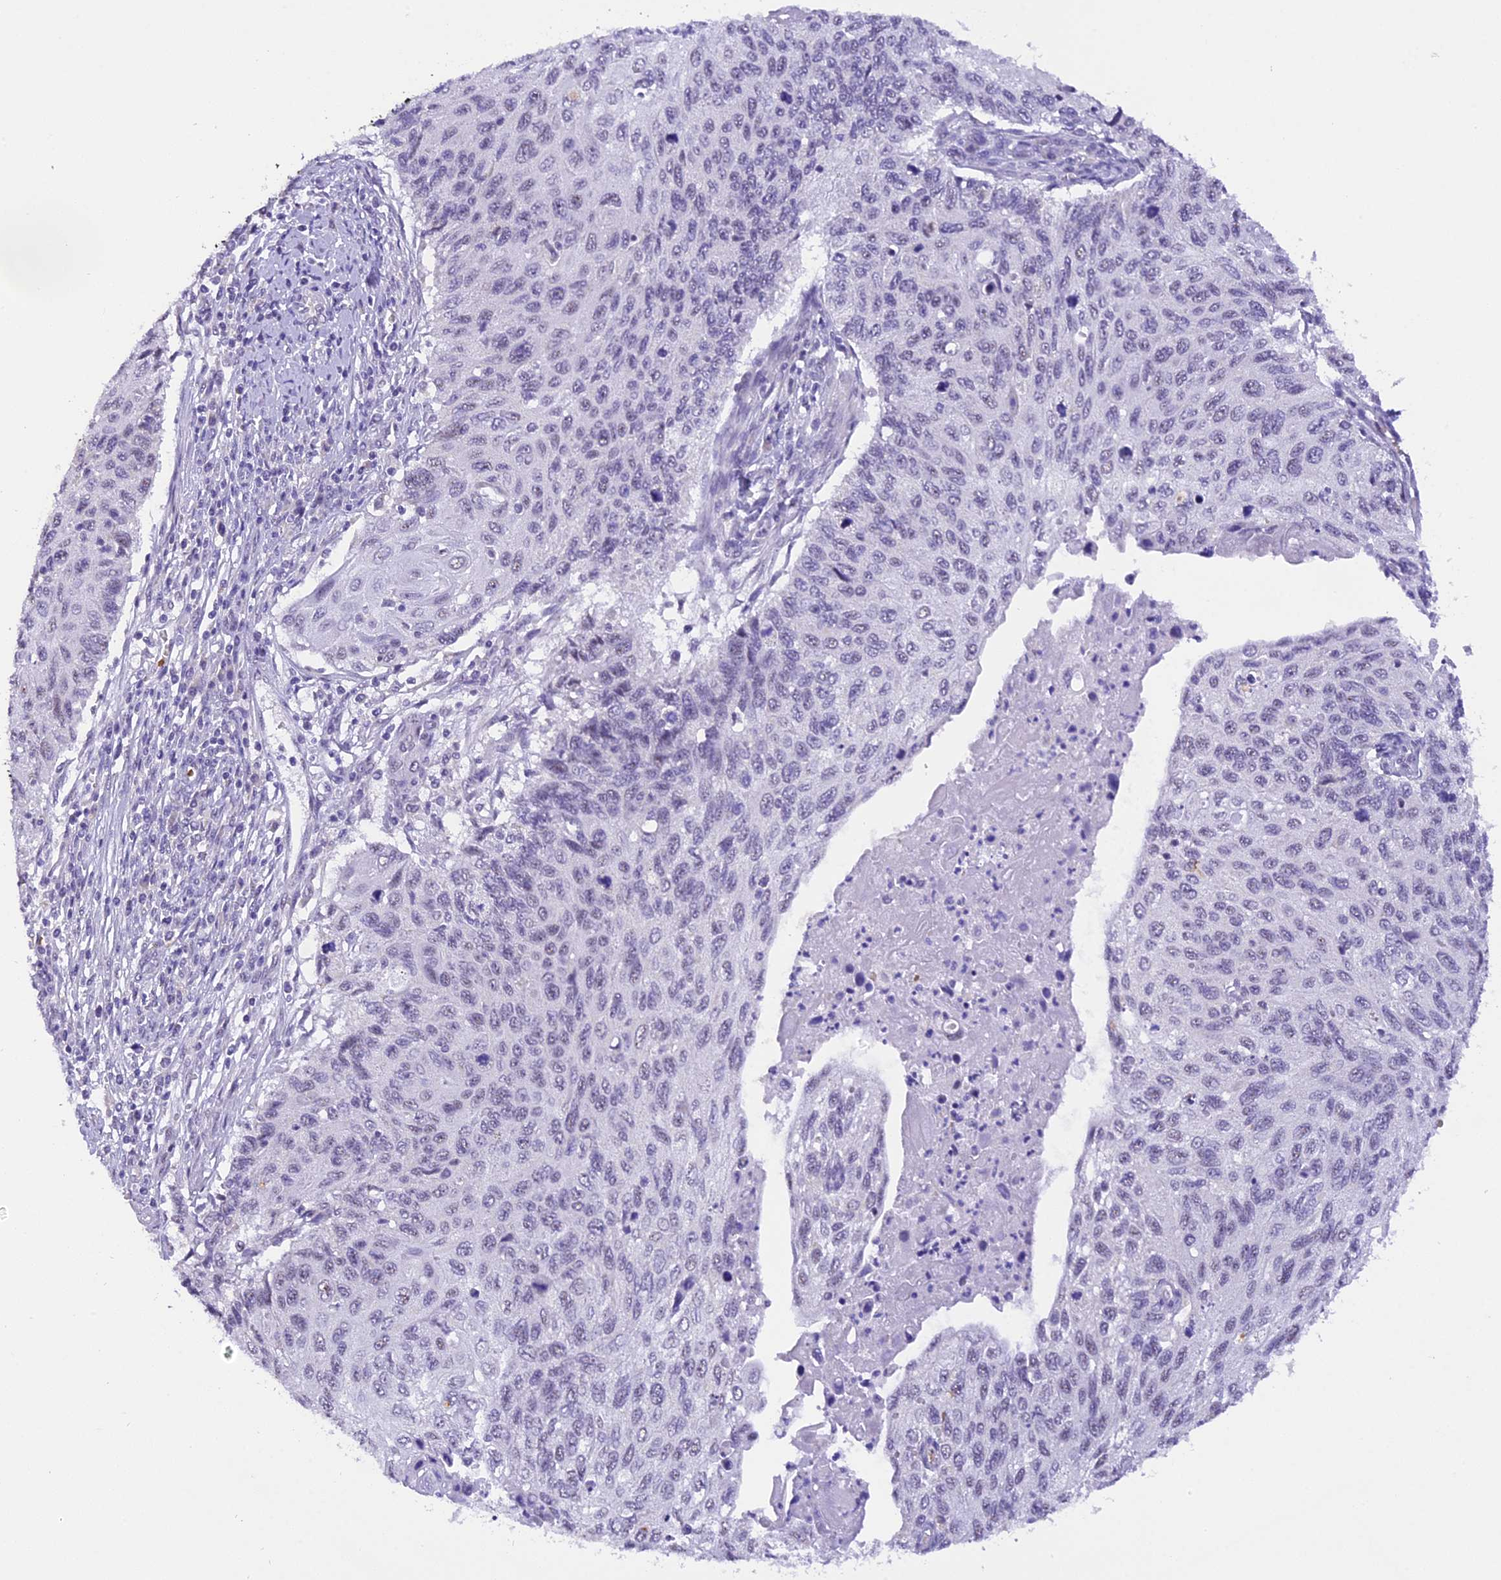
{"staining": {"intensity": "negative", "quantity": "none", "location": "none"}, "tissue": "cervical cancer", "cell_type": "Tumor cells", "image_type": "cancer", "snomed": [{"axis": "morphology", "description": "Squamous cell carcinoma, NOS"}, {"axis": "topography", "description": "Cervix"}], "caption": "Cervical cancer (squamous cell carcinoma) was stained to show a protein in brown. There is no significant staining in tumor cells. (IHC, brightfield microscopy, high magnification).", "gene": "AHSP", "patient": {"sex": "female", "age": 70}}